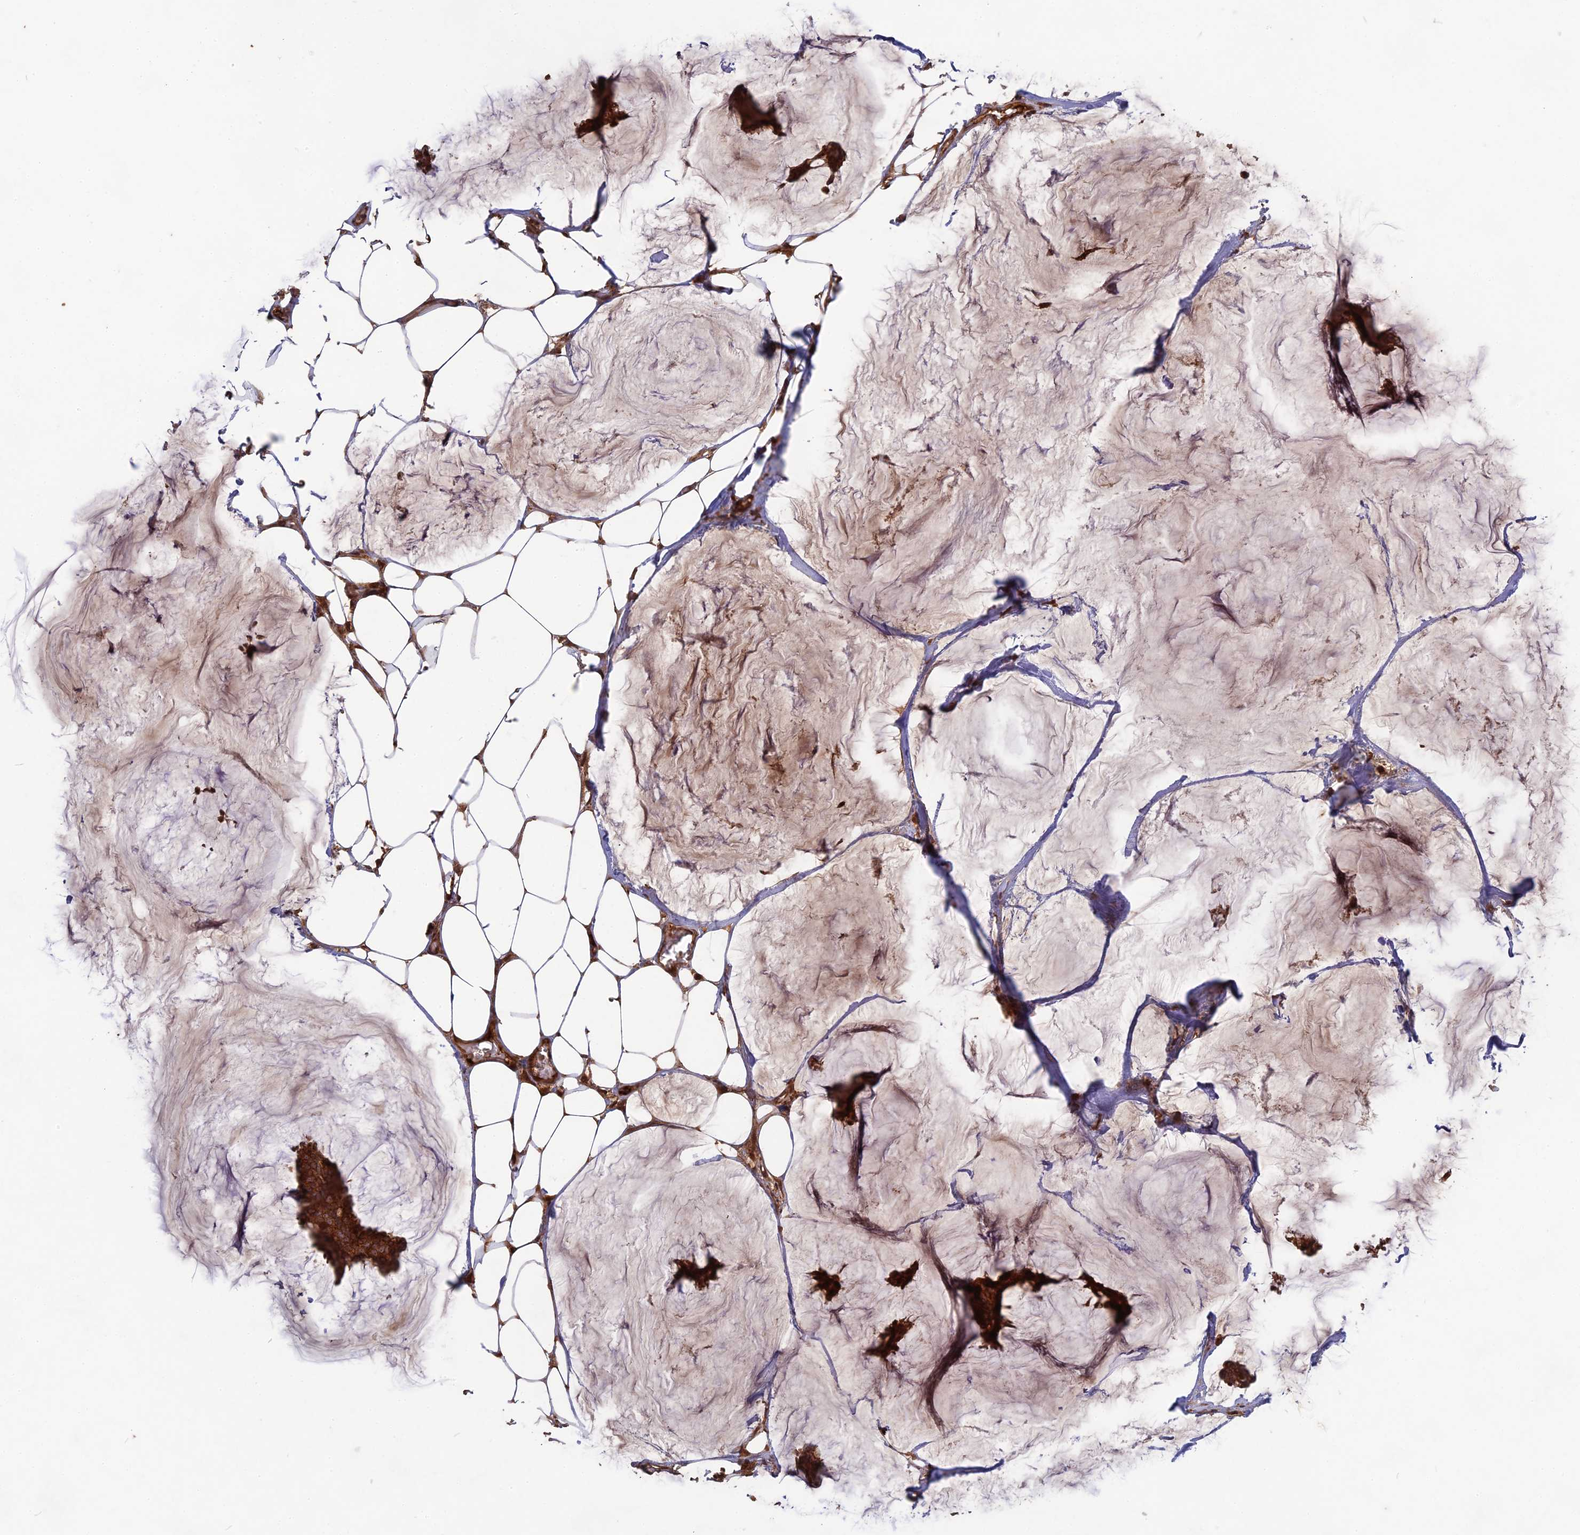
{"staining": {"intensity": "strong", "quantity": ">75%", "location": "cytoplasmic/membranous"}, "tissue": "breast cancer", "cell_type": "Tumor cells", "image_type": "cancer", "snomed": [{"axis": "morphology", "description": "Duct carcinoma"}, {"axis": "topography", "description": "Breast"}], "caption": "Protein analysis of infiltrating ductal carcinoma (breast) tissue reveals strong cytoplasmic/membranous expression in approximately >75% of tumor cells.", "gene": "TMUB2", "patient": {"sex": "female", "age": 93}}